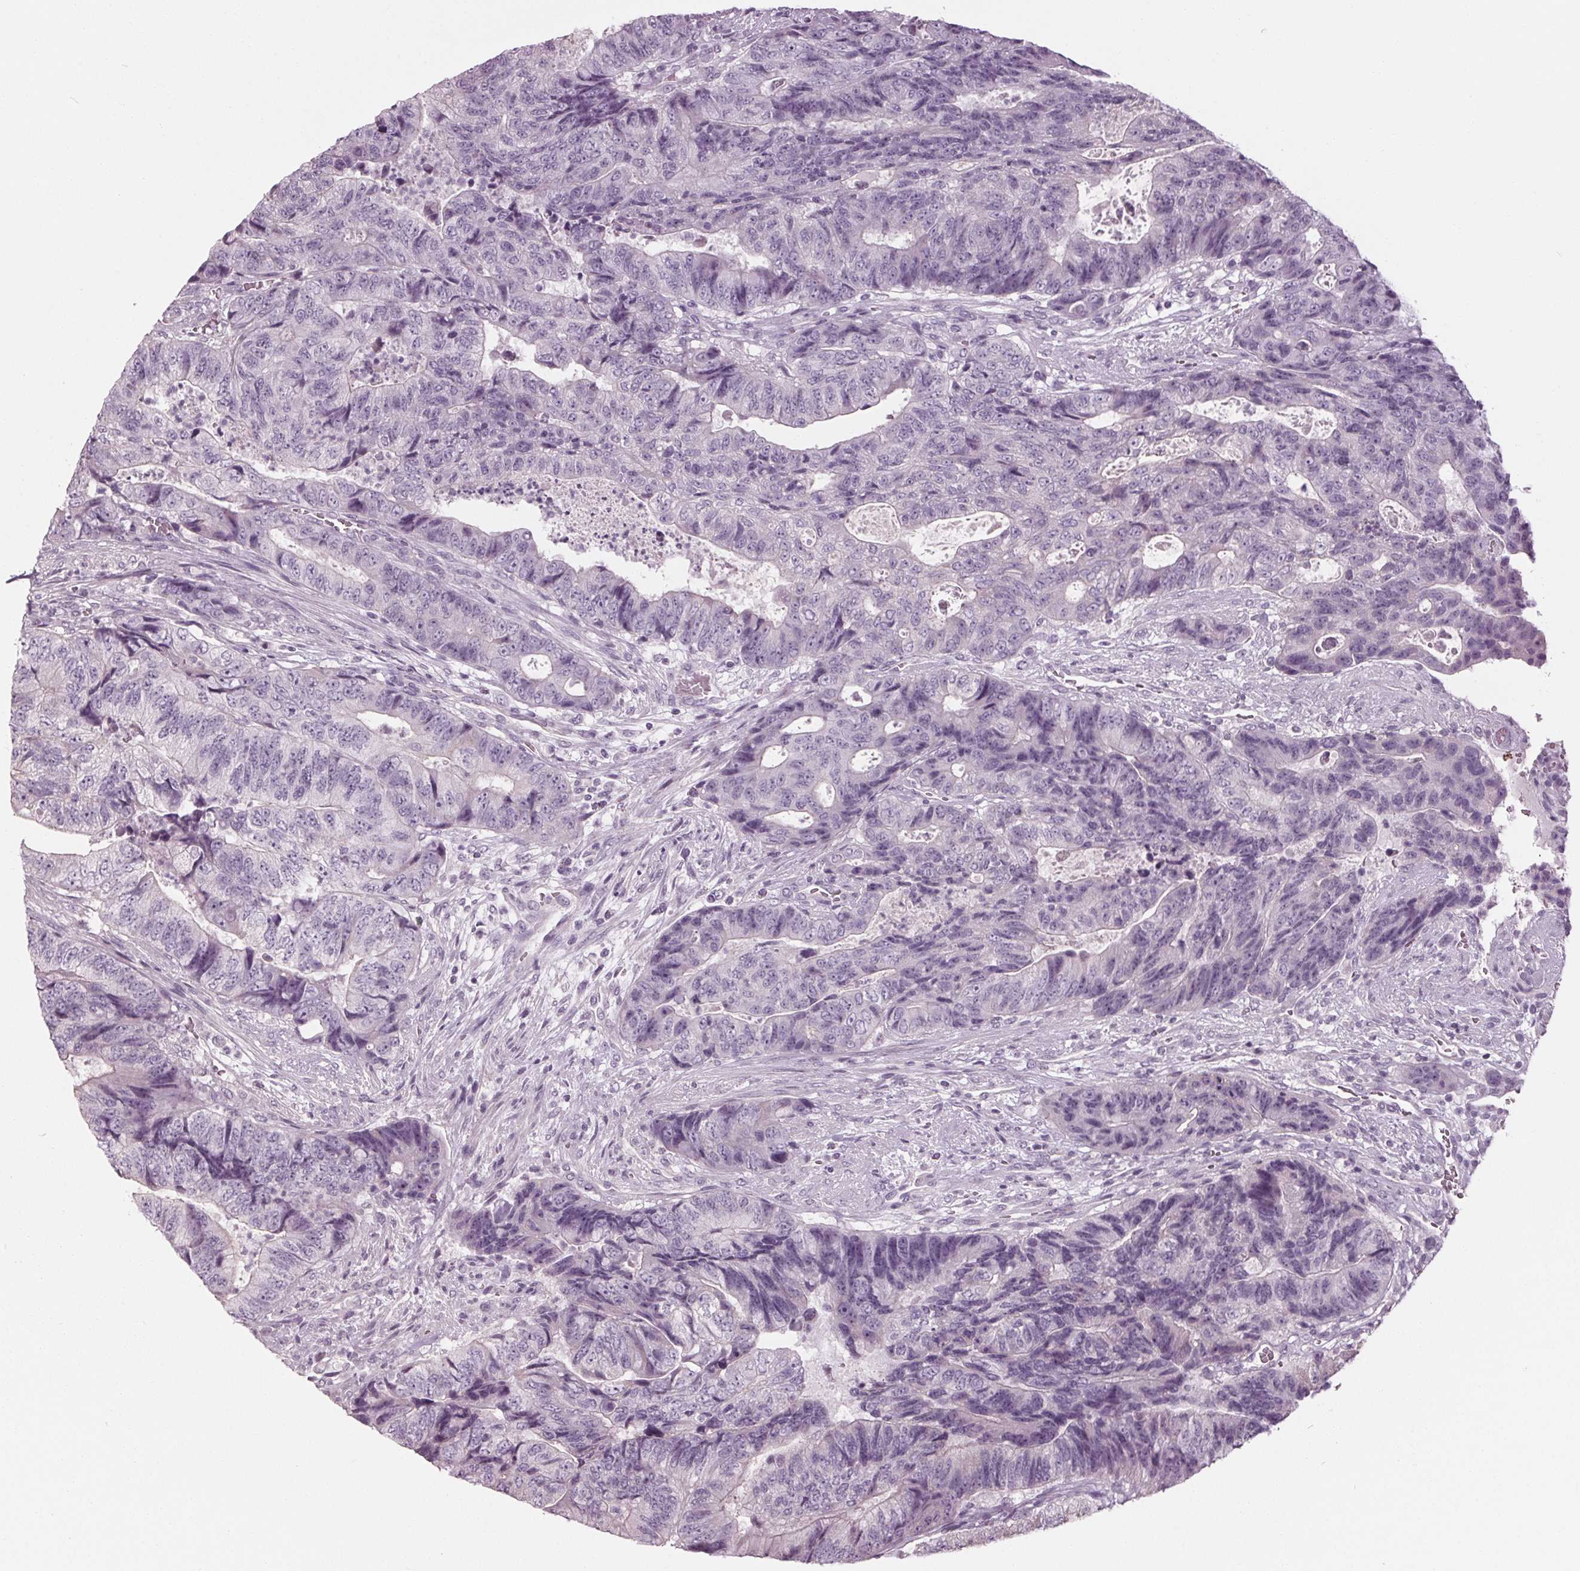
{"staining": {"intensity": "negative", "quantity": "none", "location": "none"}, "tissue": "colorectal cancer", "cell_type": "Tumor cells", "image_type": "cancer", "snomed": [{"axis": "morphology", "description": "Normal tissue, NOS"}, {"axis": "morphology", "description": "Adenocarcinoma, NOS"}, {"axis": "topography", "description": "Colon"}], "caption": "Immunohistochemistry of colorectal cancer (adenocarcinoma) shows no positivity in tumor cells.", "gene": "TNNC2", "patient": {"sex": "female", "age": 48}}